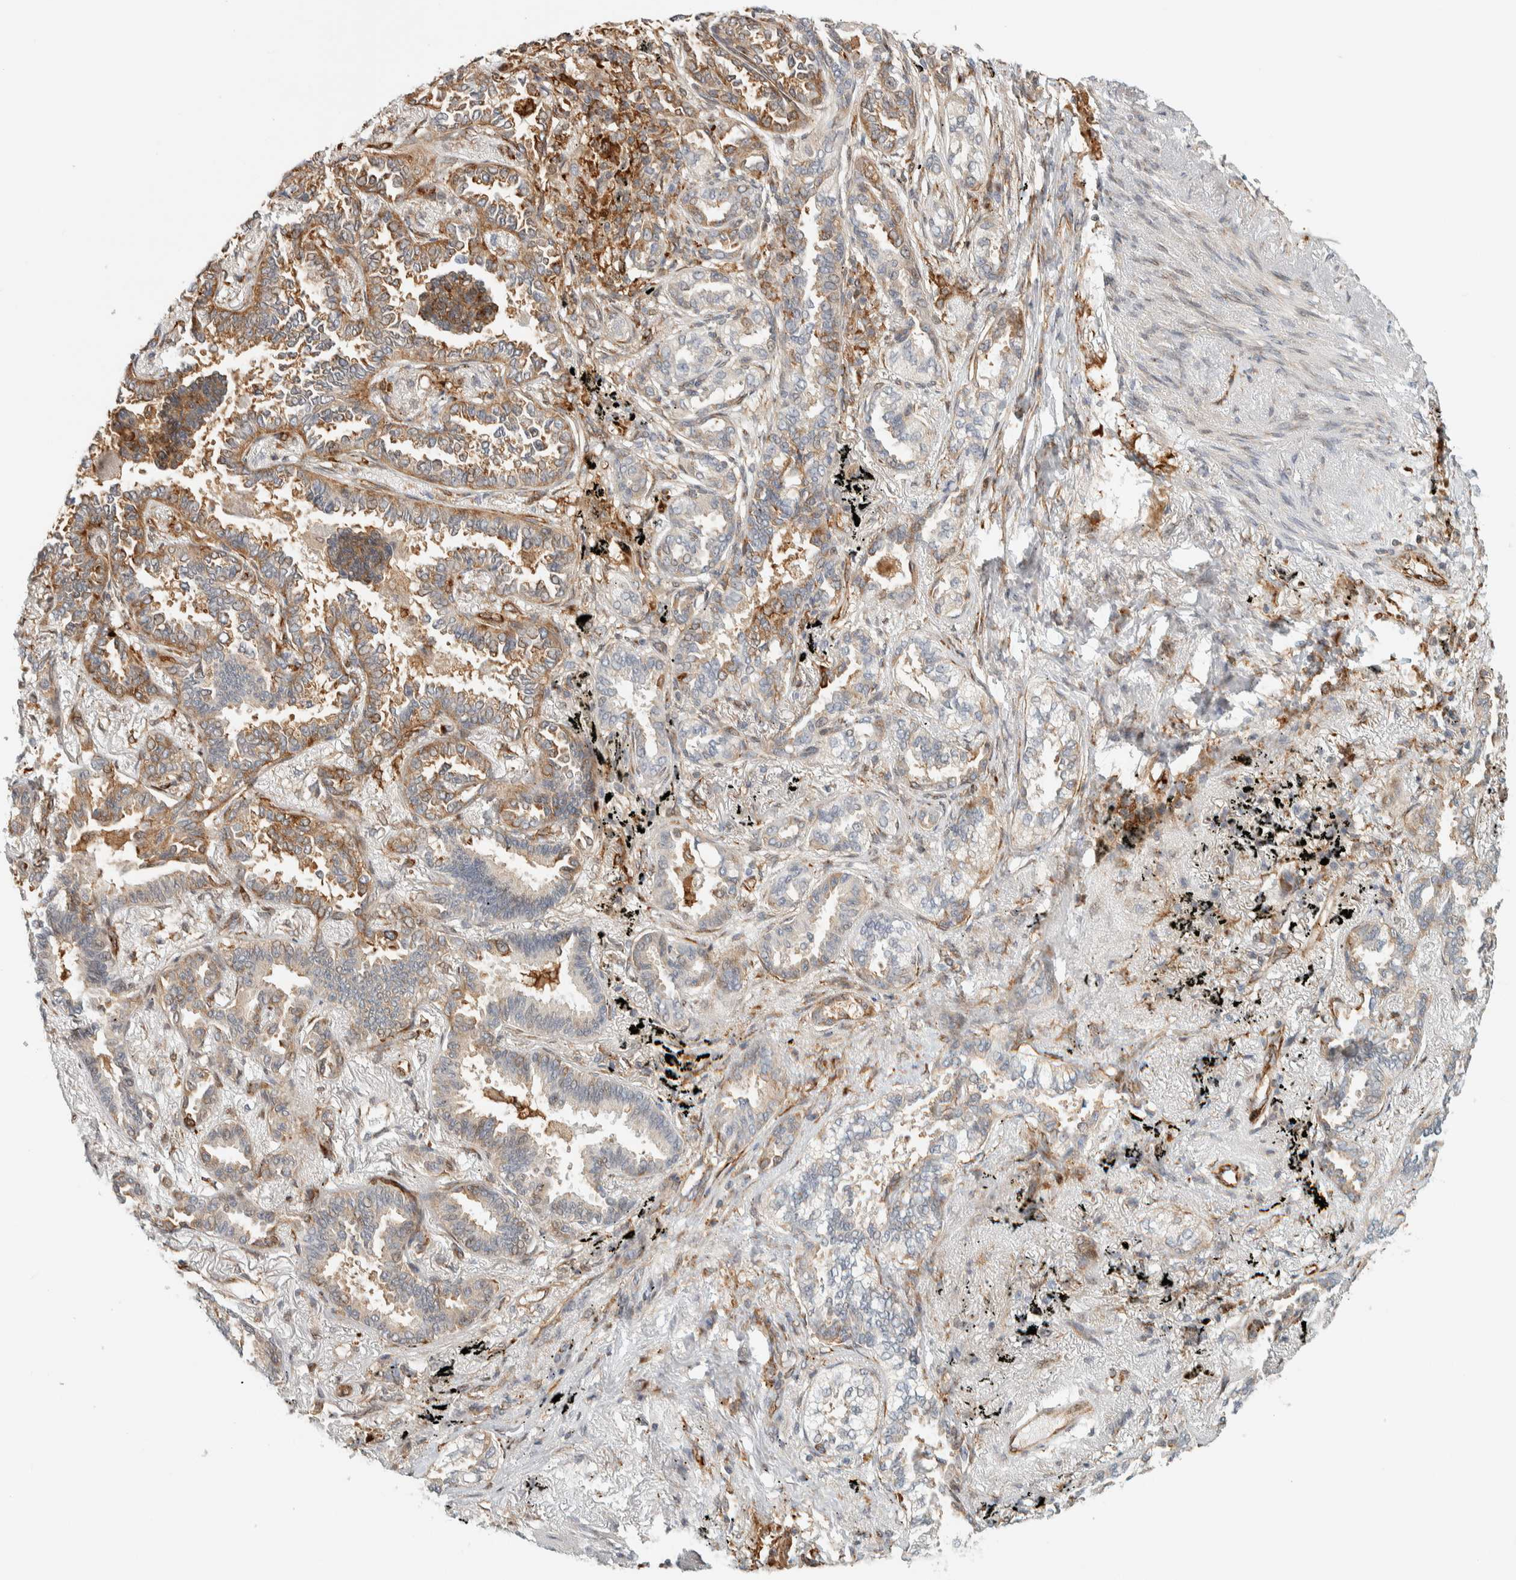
{"staining": {"intensity": "moderate", "quantity": "25%-75%", "location": "cytoplasmic/membranous"}, "tissue": "lung cancer", "cell_type": "Tumor cells", "image_type": "cancer", "snomed": [{"axis": "morphology", "description": "Adenocarcinoma, NOS"}, {"axis": "topography", "description": "Lung"}], "caption": "Adenocarcinoma (lung) stained for a protein (brown) reveals moderate cytoplasmic/membranous positive positivity in about 25%-75% of tumor cells.", "gene": "LLGL2", "patient": {"sex": "male", "age": 59}}